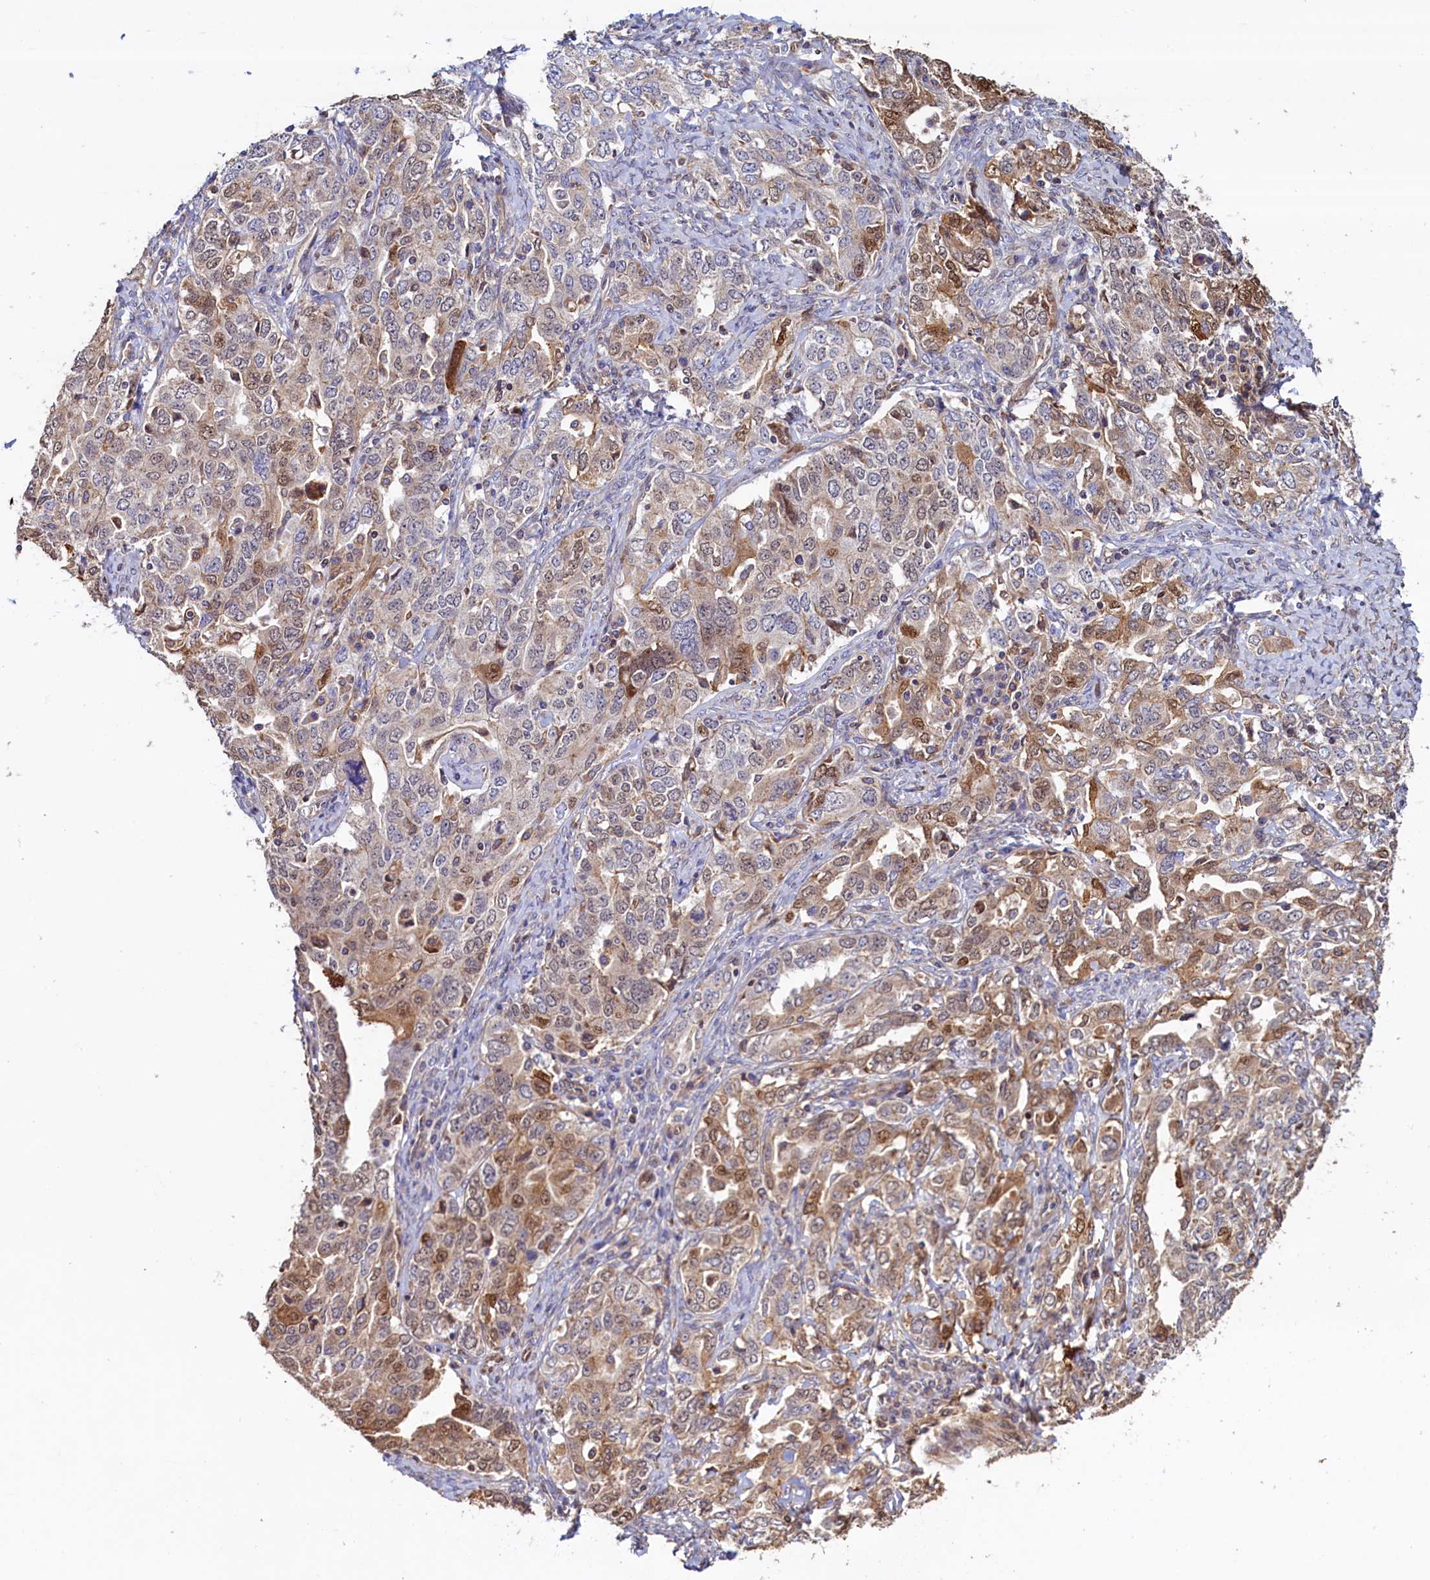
{"staining": {"intensity": "moderate", "quantity": "<25%", "location": "cytoplasmic/membranous"}, "tissue": "ovarian cancer", "cell_type": "Tumor cells", "image_type": "cancer", "snomed": [{"axis": "morphology", "description": "Carcinoma, endometroid"}, {"axis": "topography", "description": "Ovary"}], "caption": "A histopathology image showing moderate cytoplasmic/membranous positivity in about <25% of tumor cells in ovarian cancer (endometroid carcinoma), as visualized by brown immunohistochemical staining.", "gene": "ATXN2L", "patient": {"sex": "female", "age": 62}}